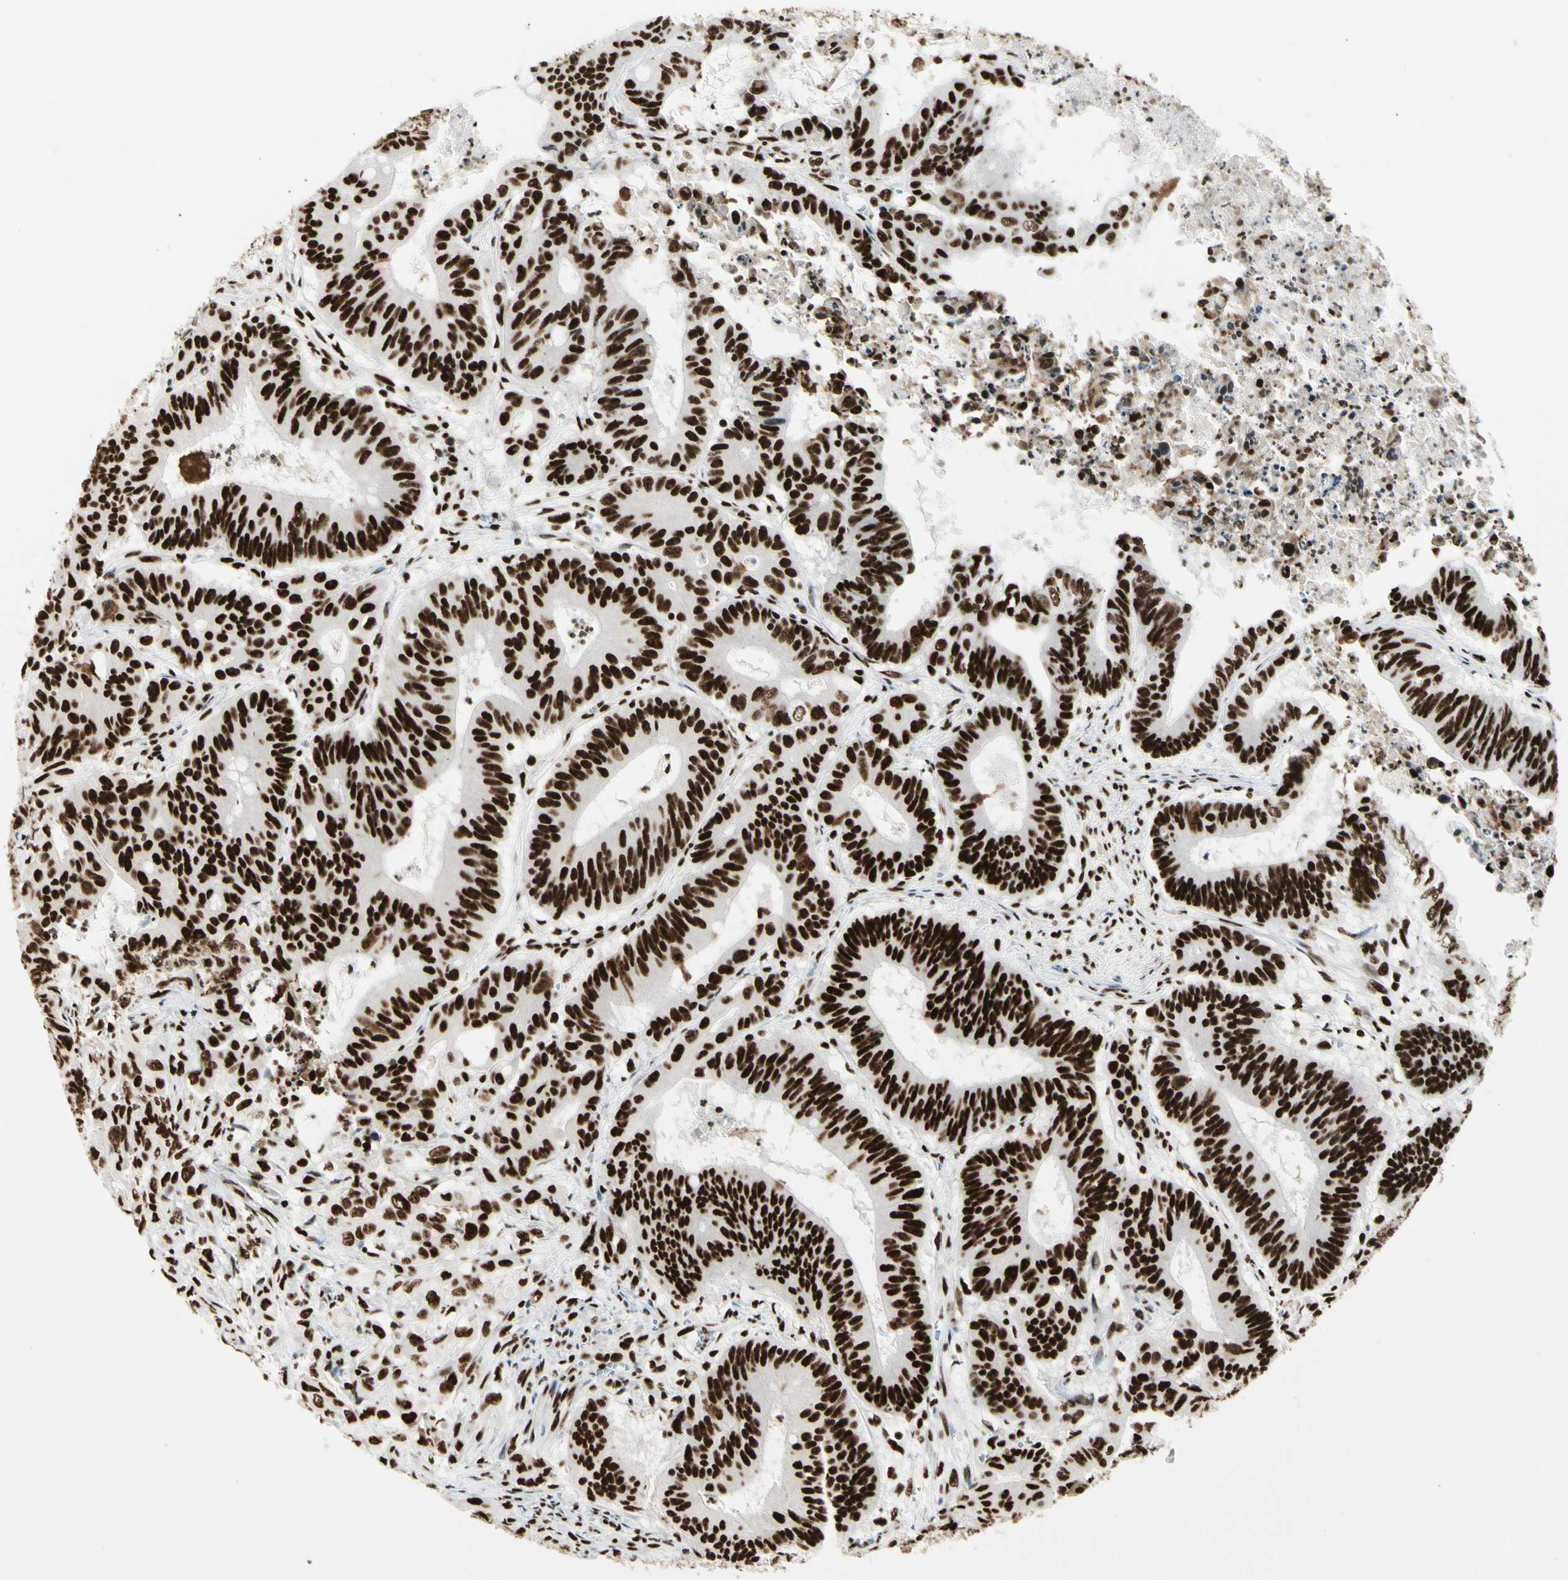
{"staining": {"intensity": "strong", "quantity": ">75%", "location": "nuclear"}, "tissue": "colorectal cancer", "cell_type": "Tumor cells", "image_type": "cancer", "snomed": [{"axis": "morphology", "description": "Adenocarcinoma, NOS"}, {"axis": "topography", "description": "Colon"}], "caption": "Strong nuclear positivity for a protein is seen in approximately >75% of tumor cells of colorectal cancer (adenocarcinoma) using immunohistochemistry (IHC).", "gene": "CCAR1", "patient": {"sex": "male", "age": 45}}